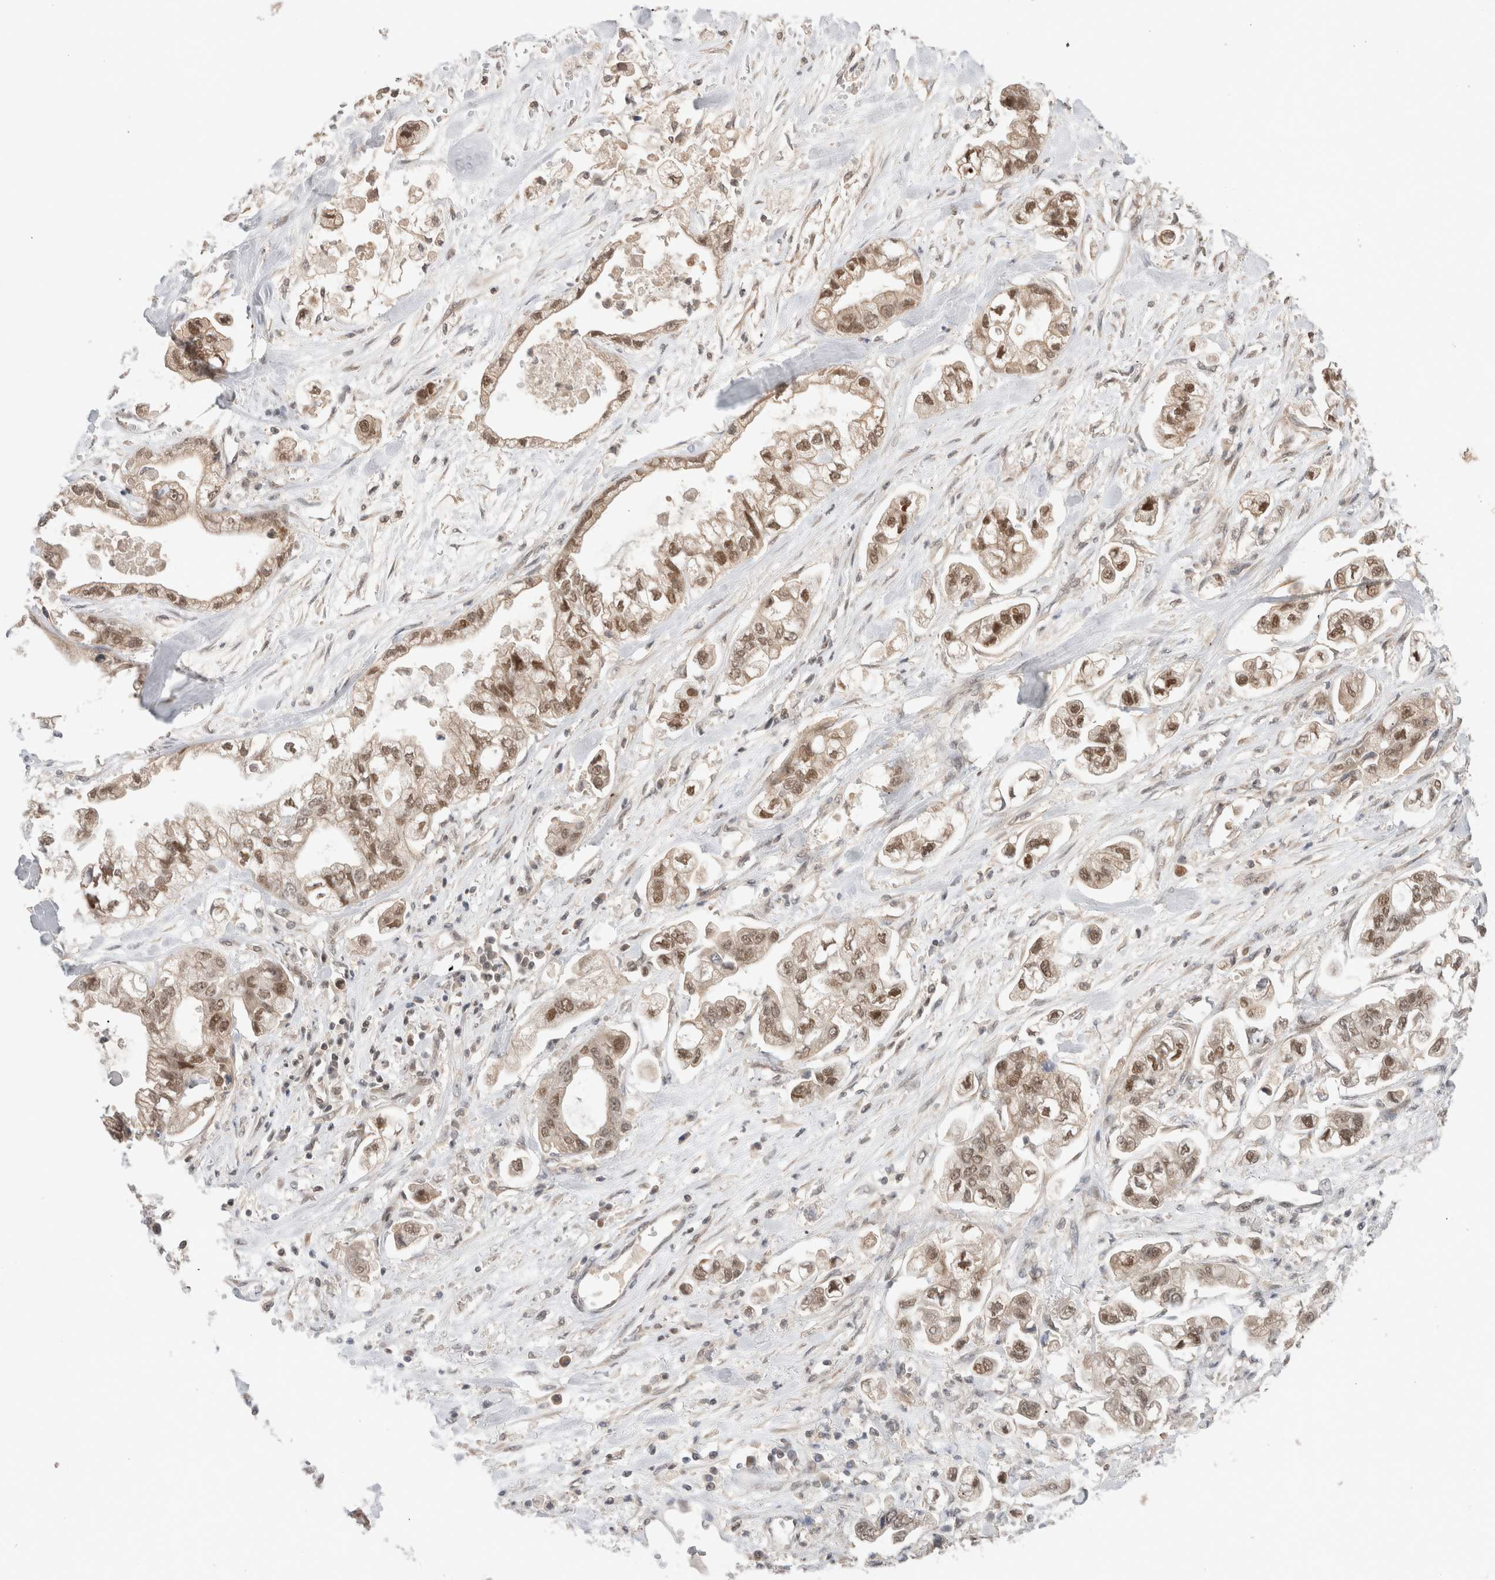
{"staining": {"intensity": "moderate", "quantity": ">75%", "location": "cytoplasmic/membranous,nuclear"}, "tissue": "stomach cancer", "cell_type": "Tumor cells", "image_type": "cancer", "snomed": [{"axis": "morphology", "description": "Normal tissue, NOS"}, {"axis": "morphology", "description": "Adenocarcinoma, NOS"}, {"axis": "topography", "description": "Stomach"}], "caption": "A histopathology image showing moderate cytoplasmic/membranous and nuclear expression in approximately >75% of tumor cells in stomach cancer, as visualized by brown immunohistochemical staining.", "gene": "SYDE2", "patient": {"sex": "male", "age": 62}}